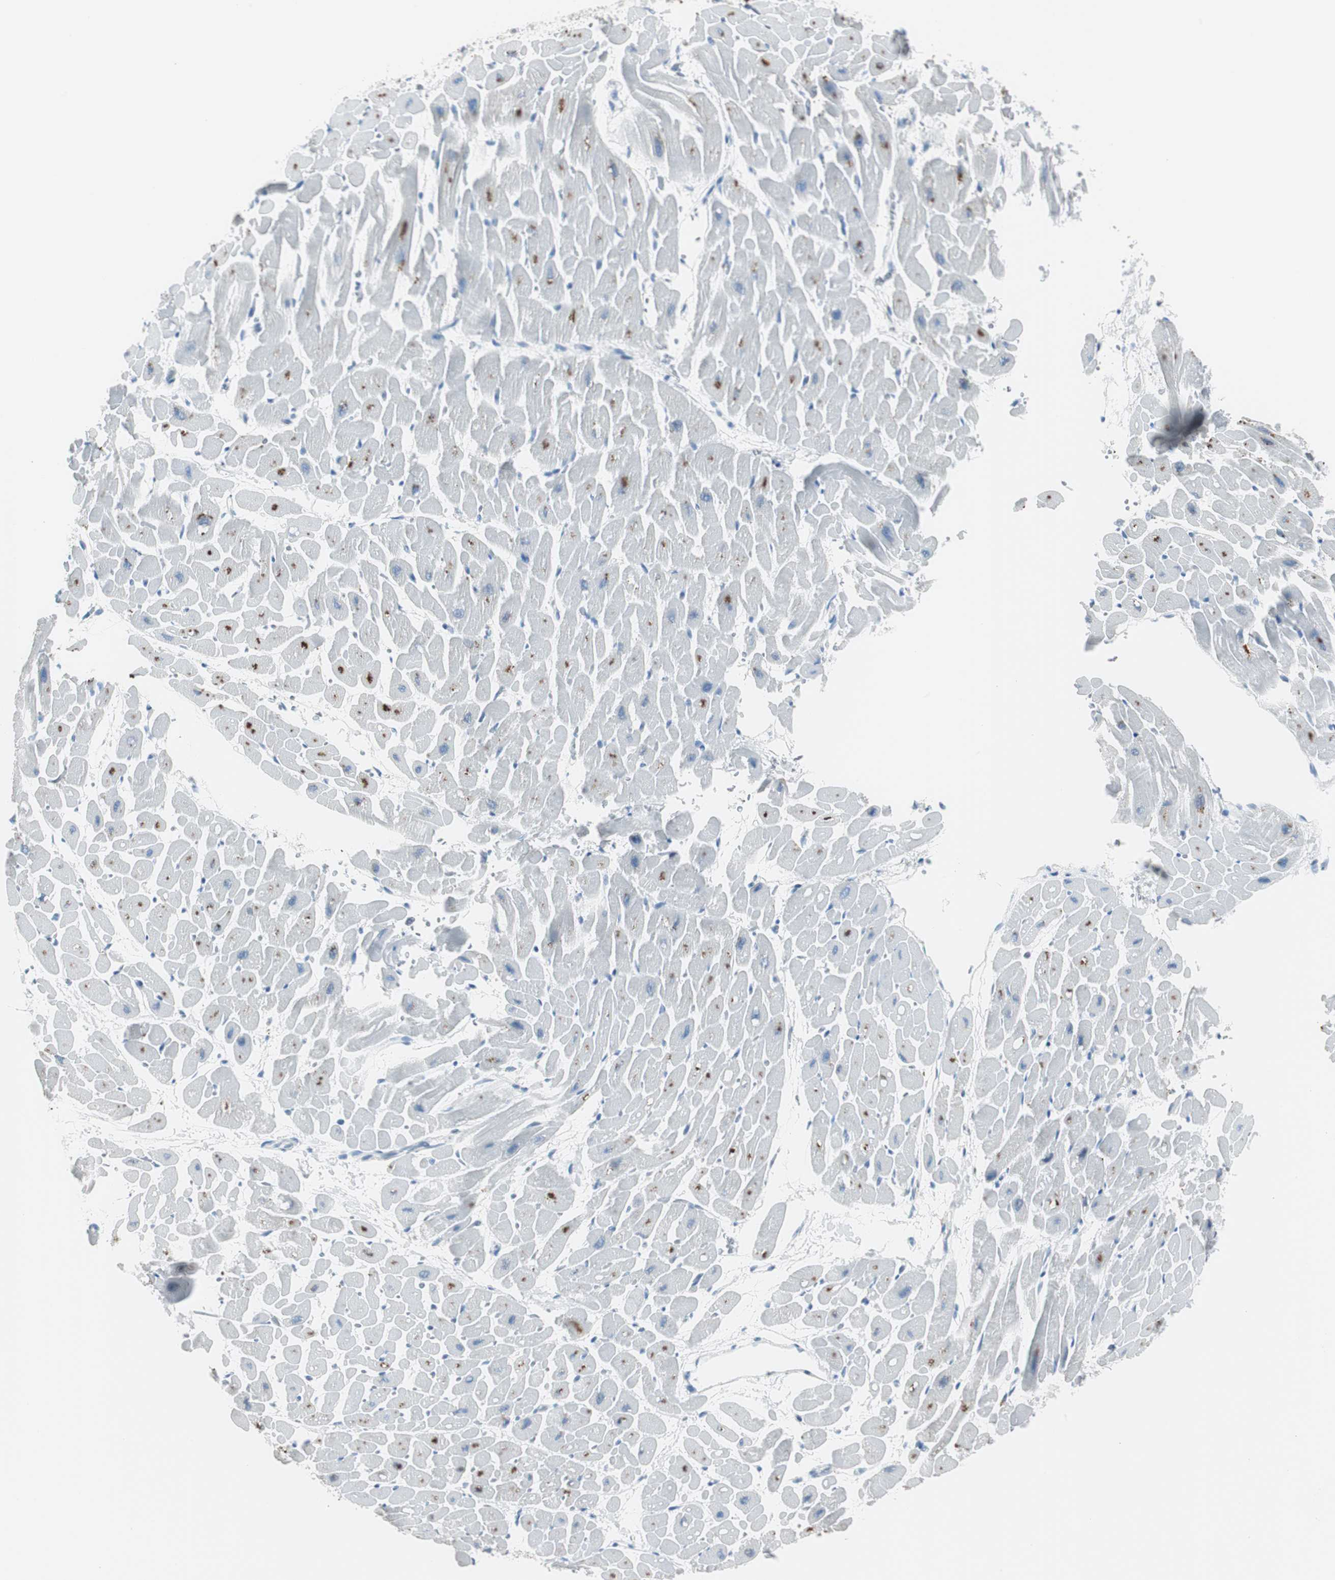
{"staining": {"intensity": "negative", "quantity": "none", "location": "none"}, "tissue": "heart muscle", "cell_type": "Cardiomyocytes", "image_type": "normal", "snomed": [{"axis": "morphology", "description": "Normal tissue, NOS"}, {"axis": "topography", "description": "Heart"}], "caption": "Photomicrograph shows no protein expression in cardiomyocytes of normal heart muscle.", "gene": "SERPINF1", "patient": {"sex": "male", "age": 45}}